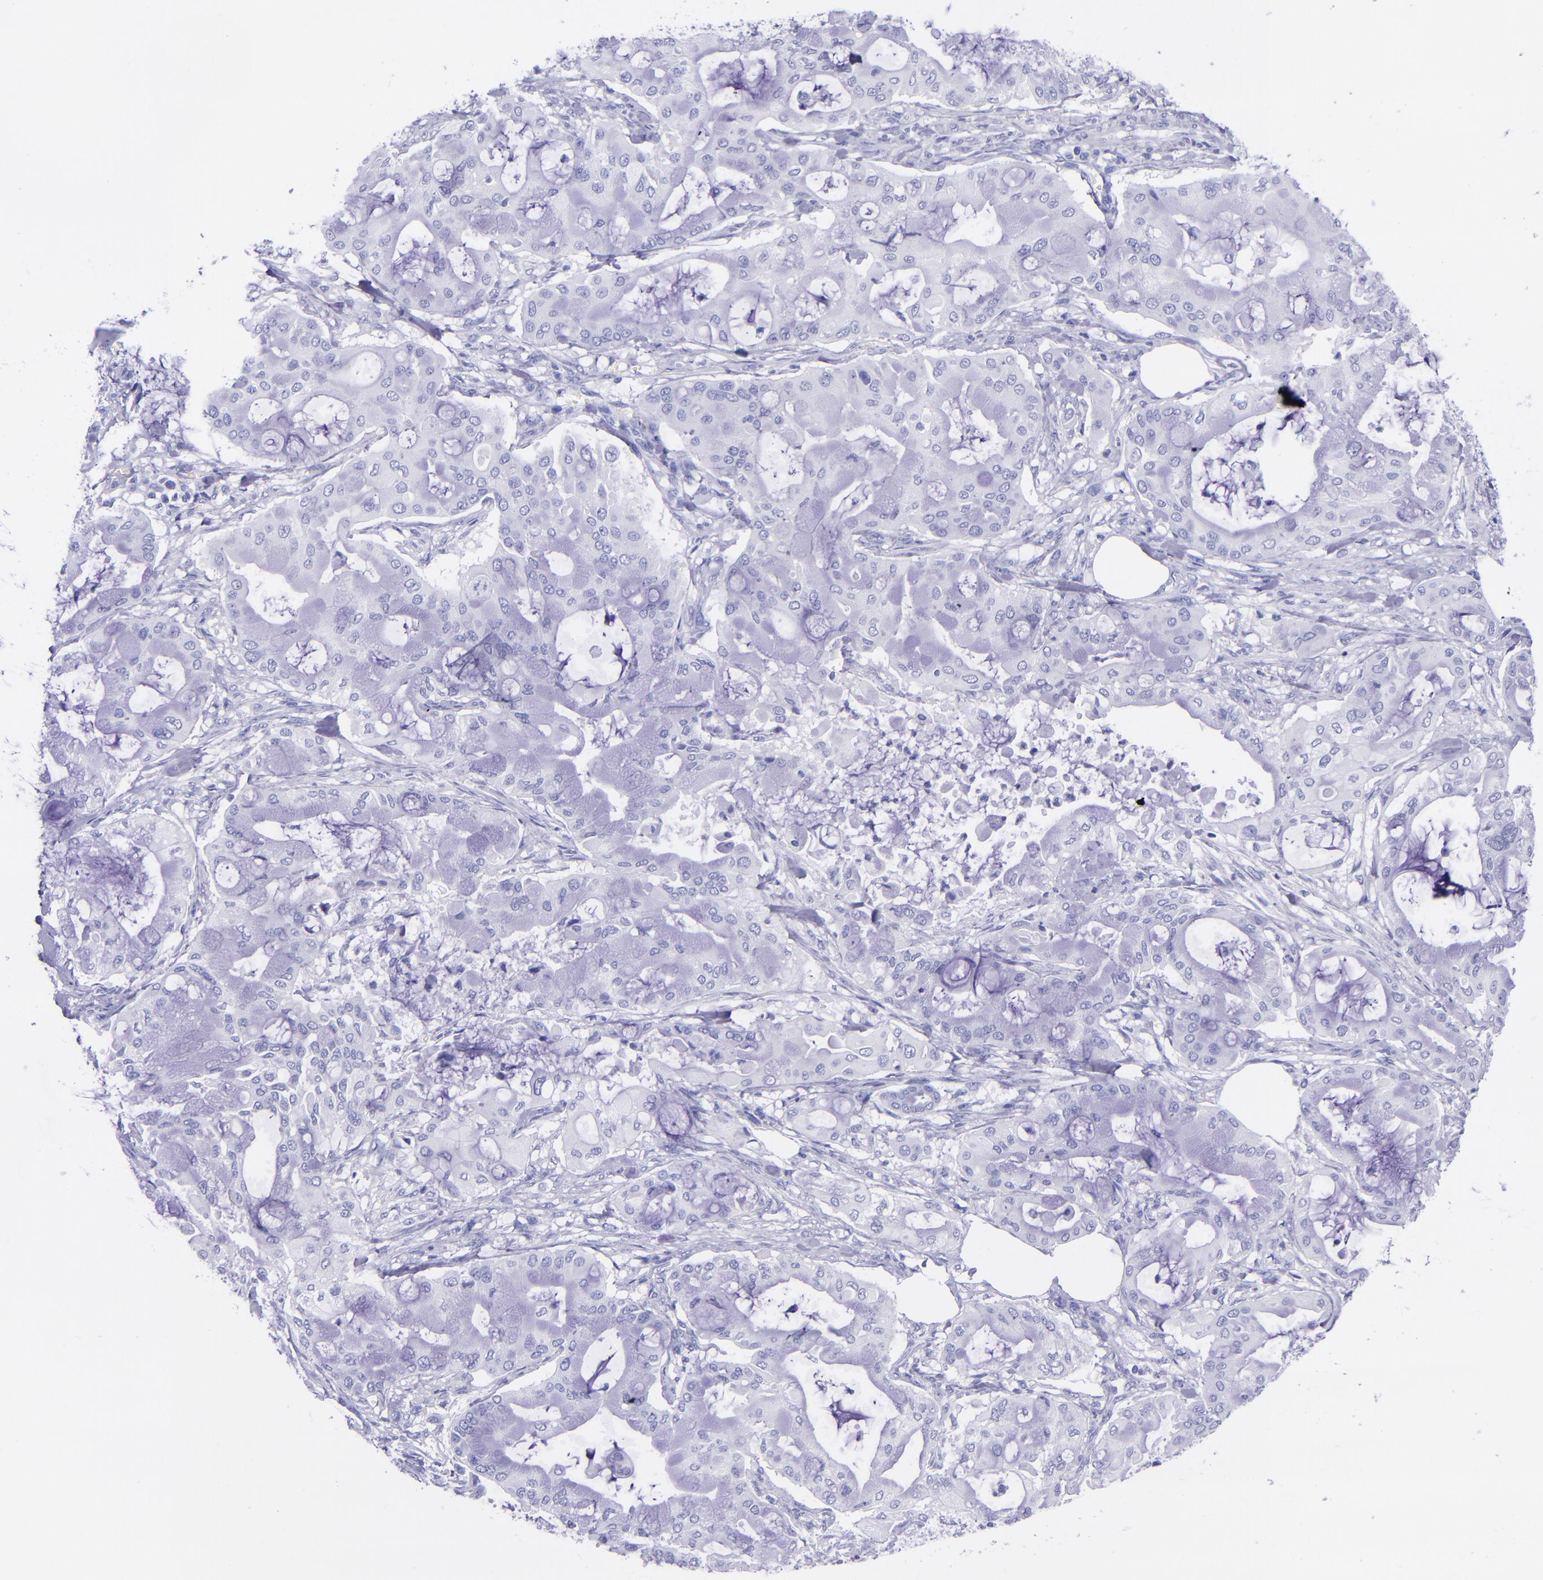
{"staining": {"intensity": "negative", "quantity": "none", "location": "none"}, "tissue": "pancreatic cancer", "cell_type": "Tumor cells", "image_type": "cancer", "snomed": [{"axis": "morphology", "description": "Adenocarcinoma, NOS"}, {"axis": "morphology", "description": "Adenocarcinoma, metastatic, NOS"}, {"axis": "topography", "description": "Lymph node"}, {"axis": "topography", "description": "Pancreas"}, {"axis": "topography", "description": "Duodenum"}], "caption": "A high-resolution micrograph shows immunohistochemistry (IHC) staining of pancreatic adenocarcinoma, which displays no significant positivity in tumor cells.", "gene": "MBP", "patient": {"sex": "female", "age": 64}}